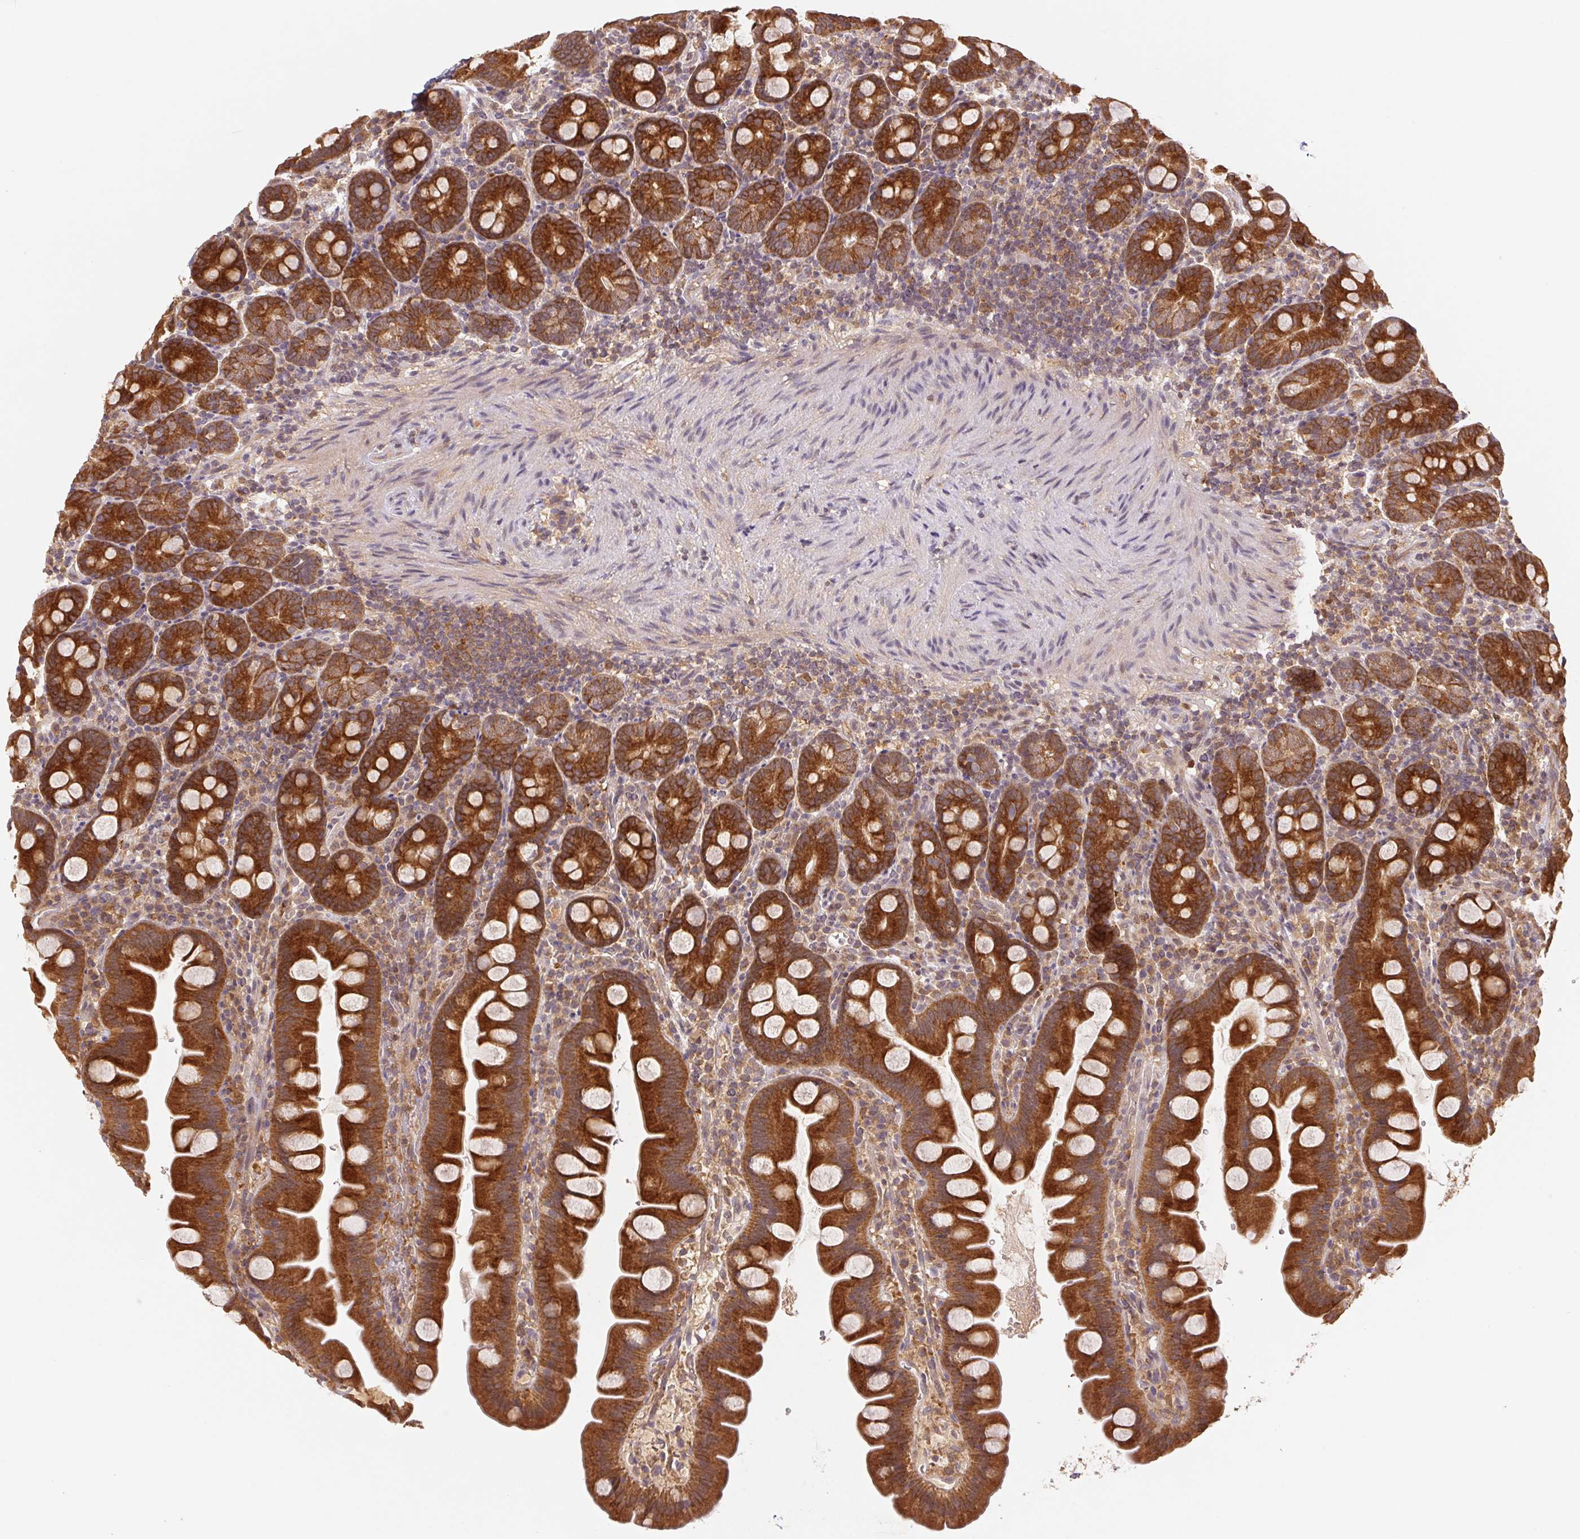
{"staining": {"intensity": "strong", "quantity": ">75%", "location": "cytoplasmic/membranous"}, "tissue": "small intestine", "cell_type": "Glandular cells", "image_type": "normal", "snomed": [{"axis": "morphology", "description": "Normal tissue, NOS"}, {"axis": "topography", "description": "Small intestine"}], "caption": "Protein expression by IHC demonstrates strong cytoplasmic/membranous expression in approximately >75% of glandular cells in unremarkable small intestine. (brown staining indicates protein expression, while blue staining denotes nuclei).", "gene": "MTHFD1L", "patient": {"sex": "female", "age": 68}}